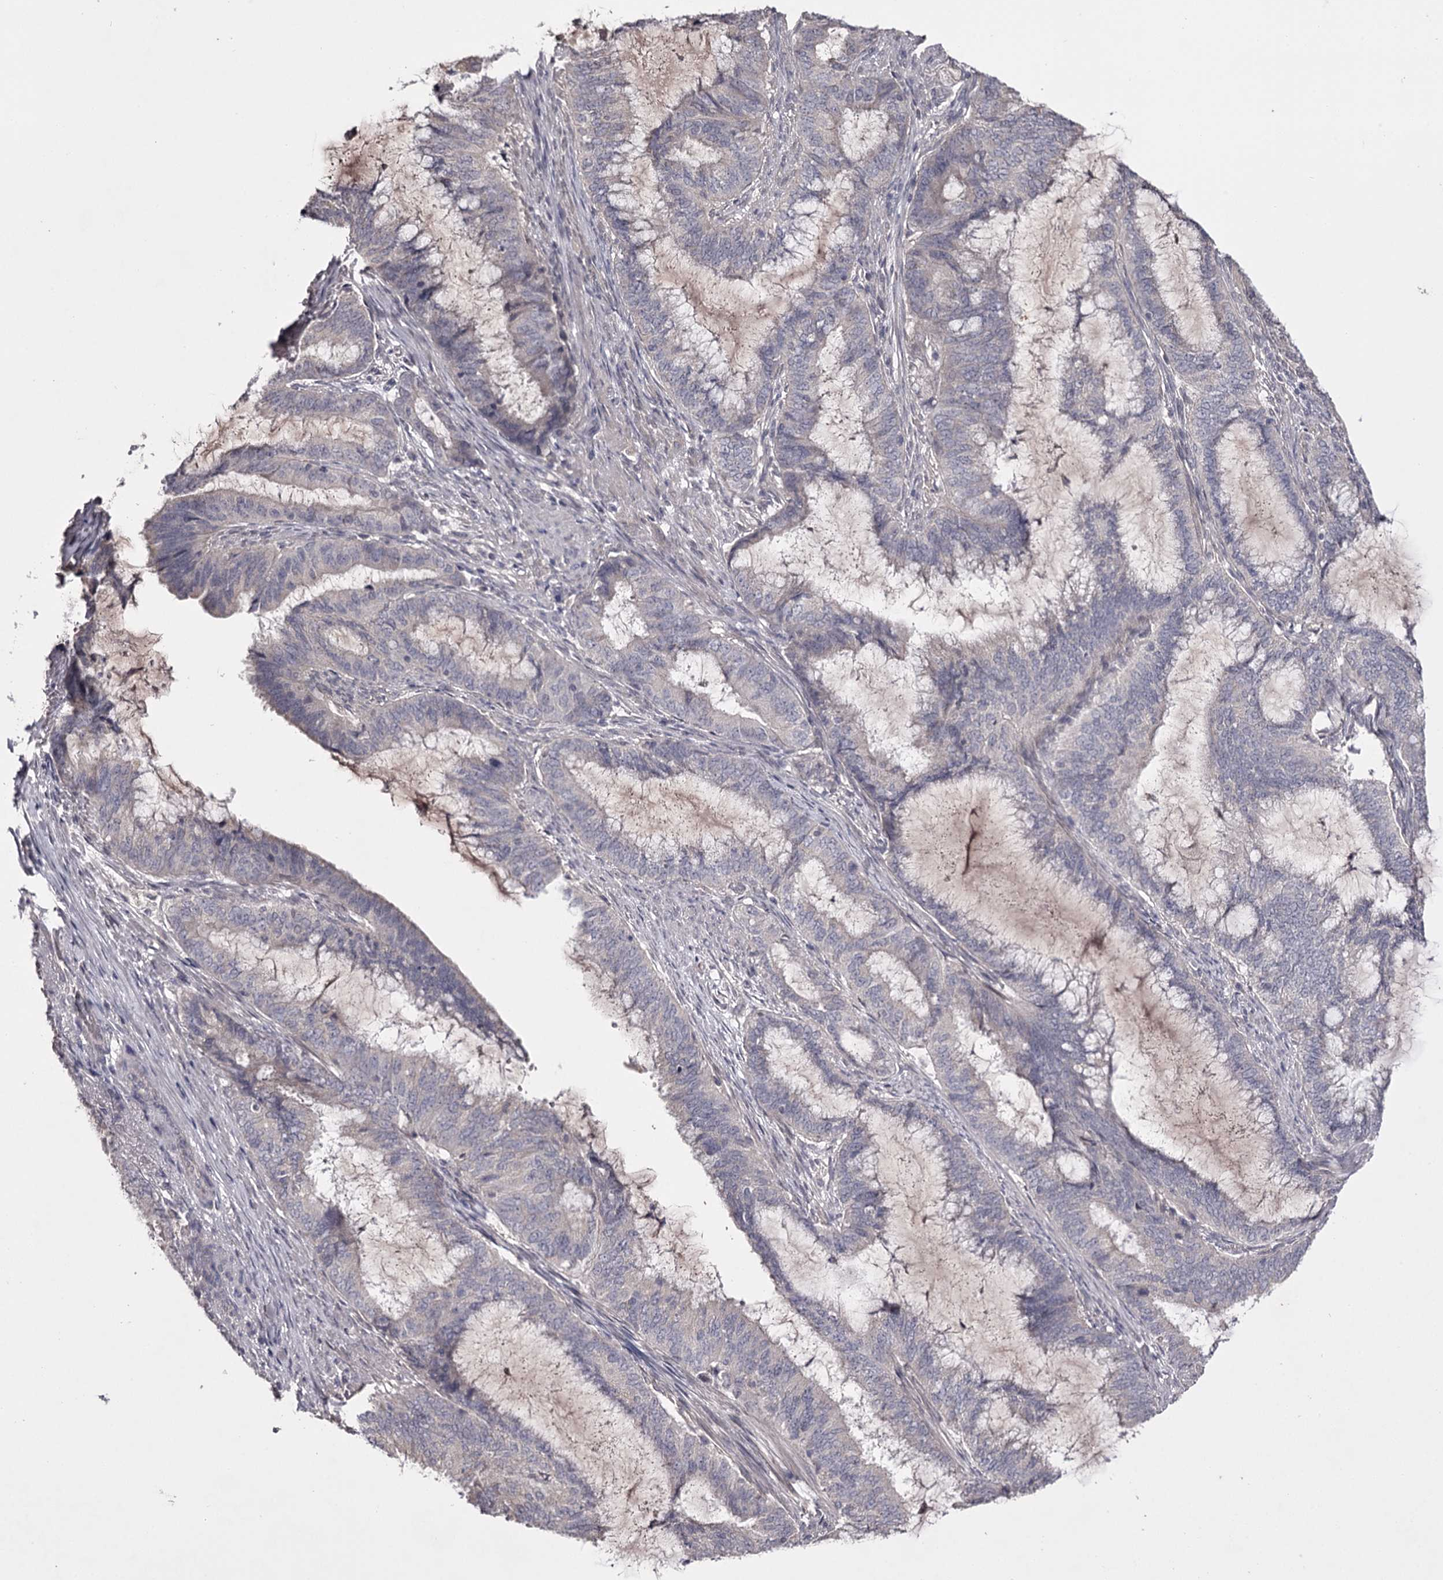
{"staining": {"intensity": "negative", "quantity": "none", "location": "none"}, "tissue": "endometrial cancer", "cell_type": "Tumor cells", "image_type": "cancer", "snomed": [{"axis": "morphology", "description": "Adenocarcinoma, NOS"}, {"axis": "topography", "description": "Endometrium"}], "caption": "The immunohistochemistry image has no significant staining in tumor cells of endometrial cancer tissue.", "gene": "PRM2", "patient": {"sex": "female", "age": 51}}